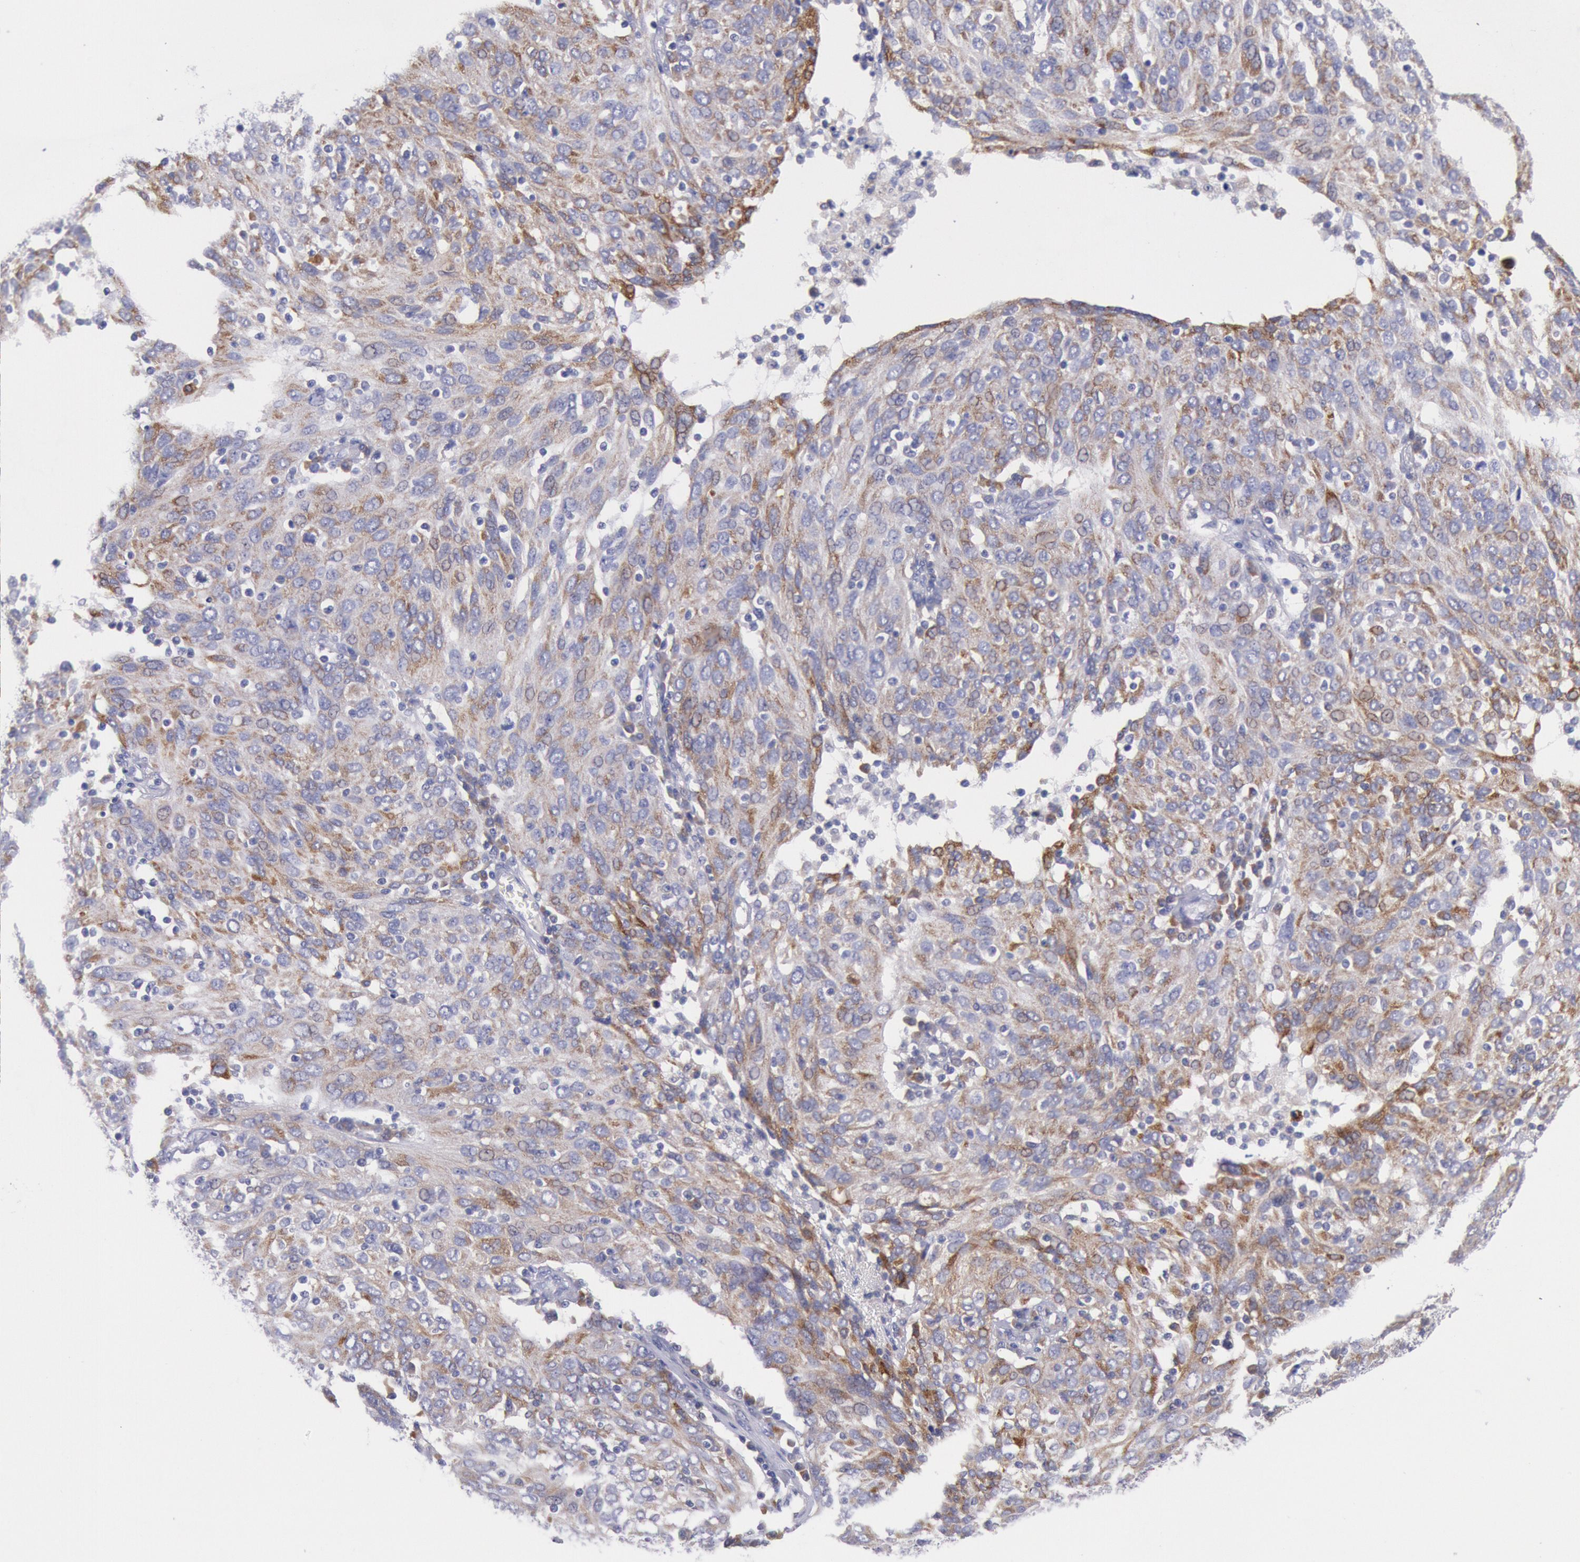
{"staining": {"intensity": "weak", "quantity": "25%-75%", "location": "cytoplasmic/membranous"}, "tissue": "ovarian cancer", "cell_type": "Tumor cells", "image_type": "cancer", "snomed": [{"axis": "morphology", "description": "Carcinoma, endometroid"}, {"axis": "topography", "description": "Ovary"}], "caption": "A high-resolution photomicrograph shows IHC staining of ovarian endometroid carcinoma, which displays weak cytoplasmic/membranous expression in about 25%-75% of tumor cells.", "gene": "GAL3ST1", "patient": {"sex": "female", "age": 50}}